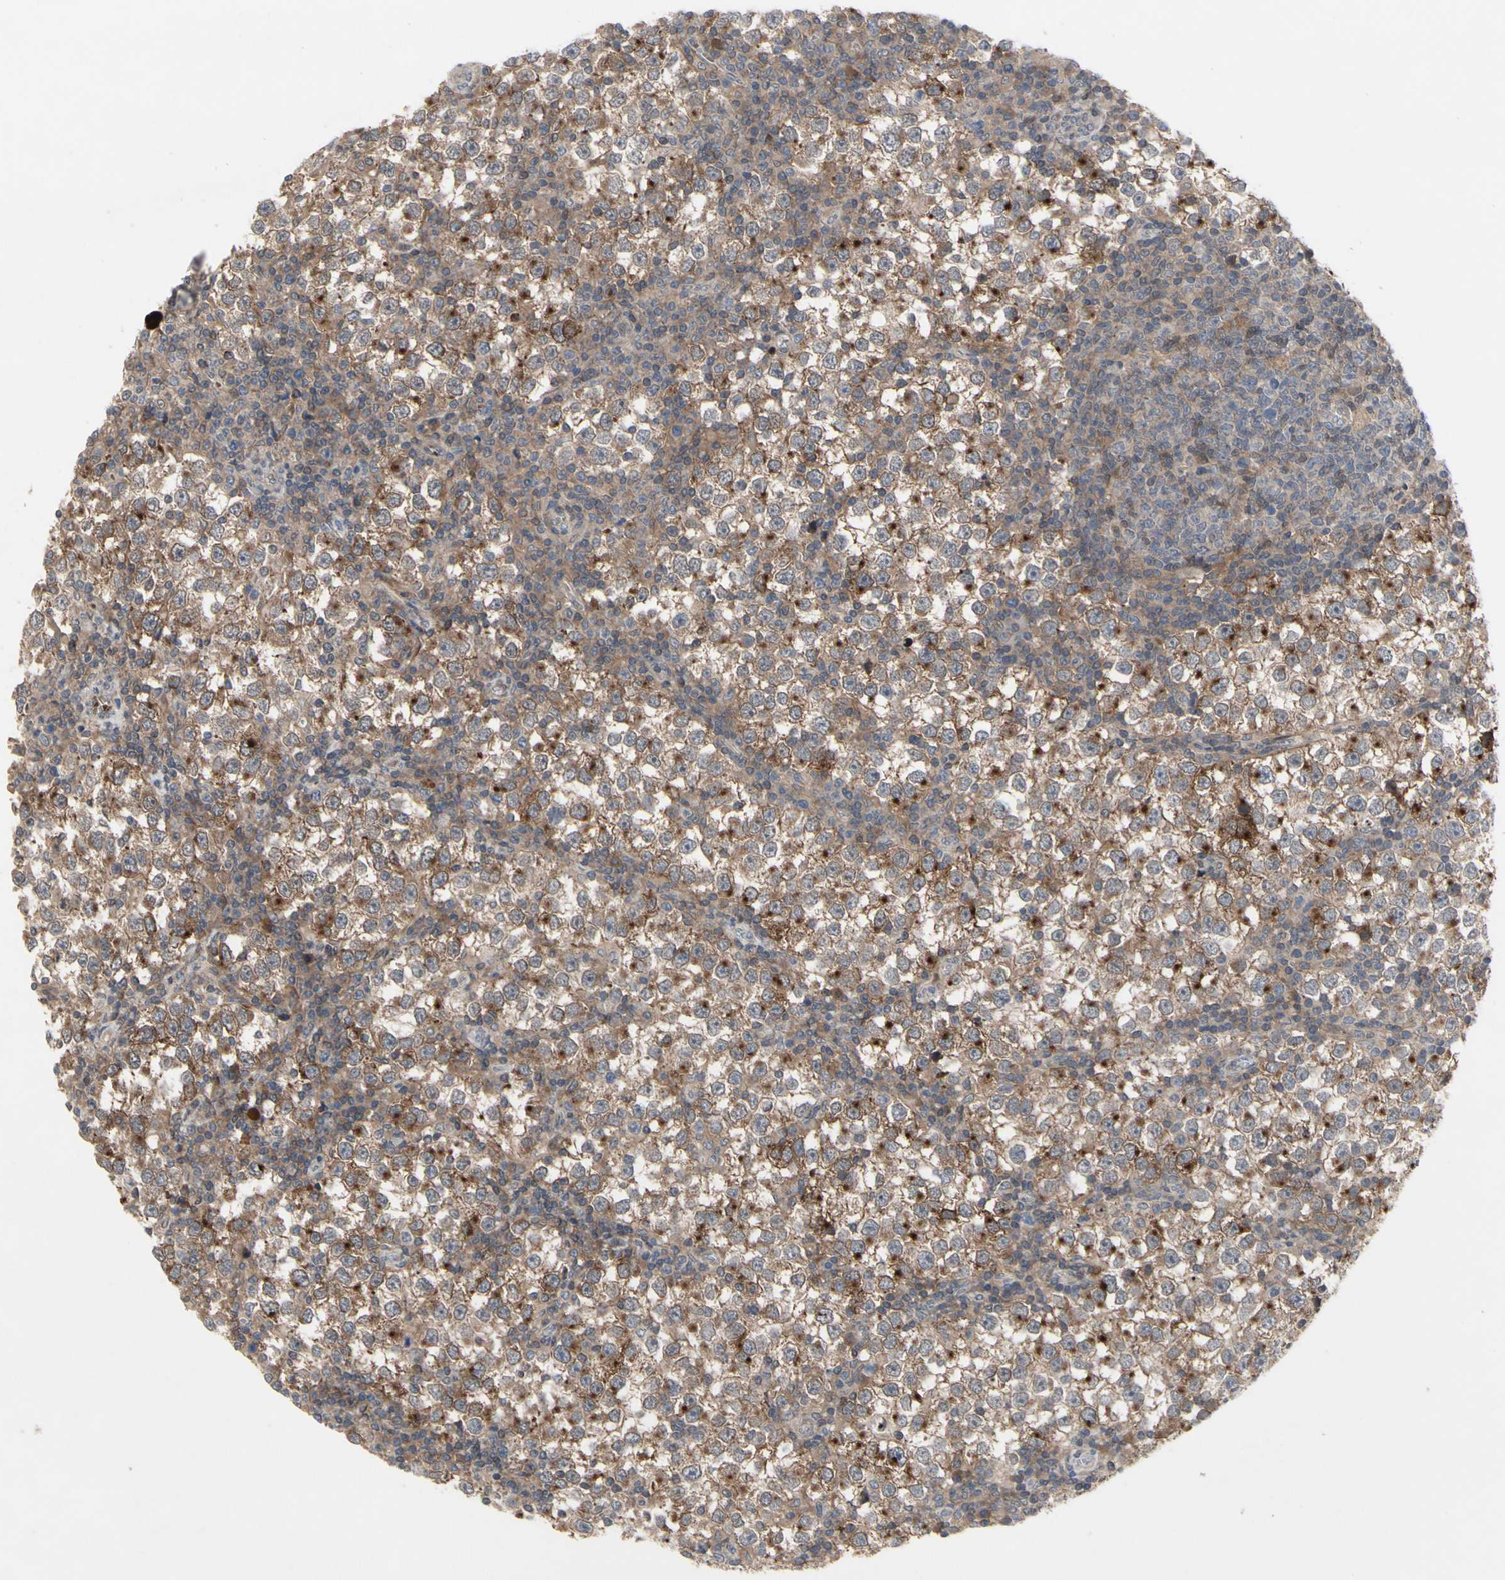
{"staining": {"intensity": "moderate", "quantity": ">75%", "location": "cytoplasmic/membranous"}, "tissue": "testis cancer", "cell_type": "Tumor cells", "image_type": "cancer", "snomed": [{"axis": "morphology", "description": "Seminoma, NOS"}, {"axis": "topography", "description": "Testis"}], "caption": "Immunohistochemistry staining of testis cancer, which reveals medium levels of moderate cytoplasmic/membranous expression in approximately >75% of tumor cells indicating moderate cytoplasmic/membranous protein staining. The staining was performed using DAB (3,3'-diaminobenzidine) (brown) for protein detection and nuclei were counterstained in hematoxylin (blue).", "gene": "OAZ1", "patient": {"sex": "male", "age": 65}}